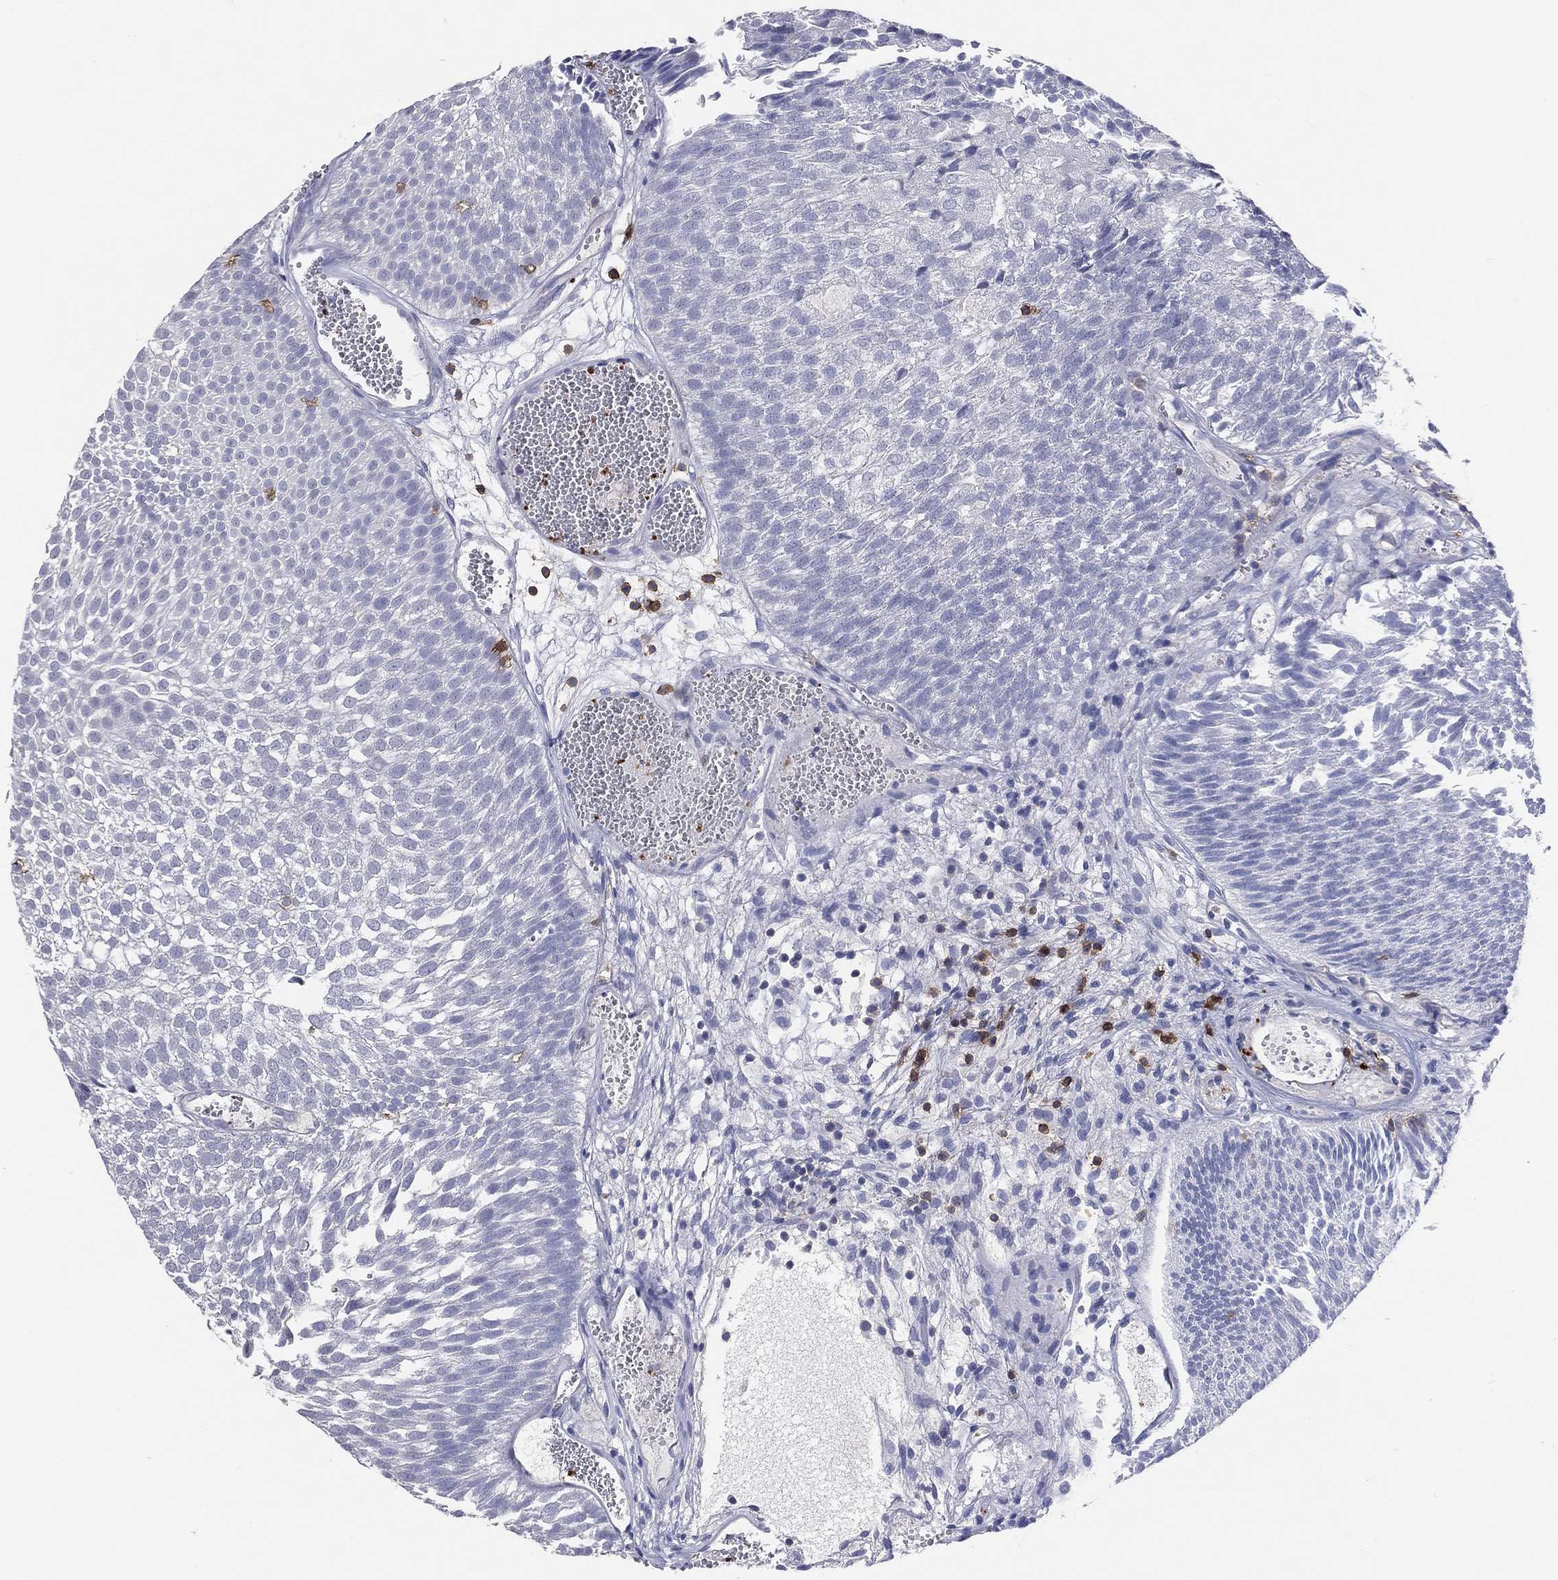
{"staining": {"intensity": "negative", "quantity": "none", "location": "none"}, "tissue": "urothelial cancer", "cell_type": "Tumor cells", "image_type": "cancer", "snomed": [{"axis": "morphology", "description": "Urothelial carcinoma, Low grade"}, {"axis": "topography", "description": "Urinary bladder"}], "caption": "This is a histopathology image of immunohistochemistry (IHC) staining of urothelial carcinoma (low-grade), which shows no positivity in tumor cells.", "gene": "LAT", "patient": {"sex": "male", "age": 52}}